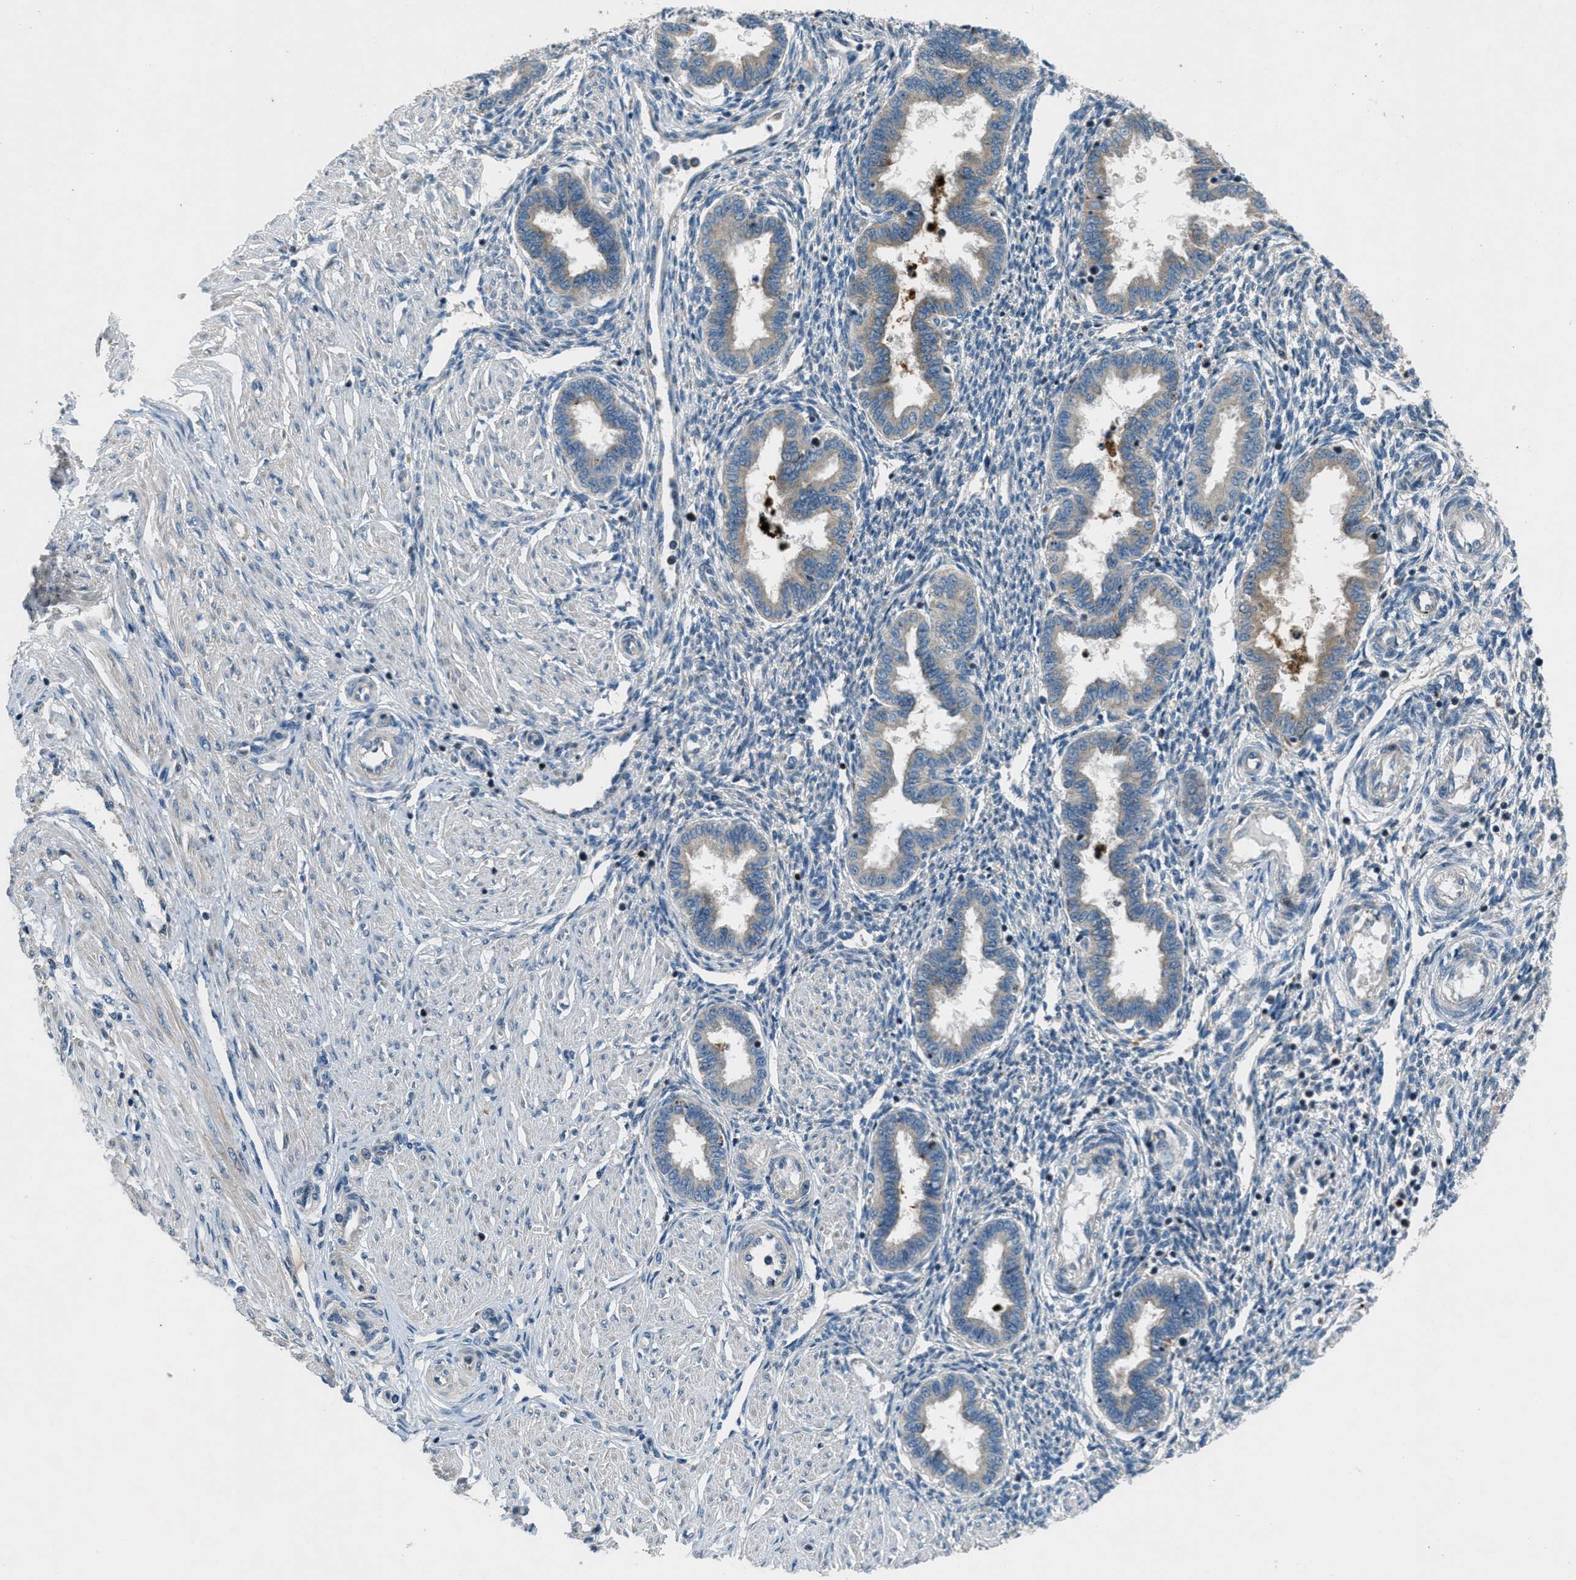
{"staining": {"intensity": "negative", "quantity": "none", "location": "none"}, "tissue": "endometrium", "cell_type": "Cells in endometrial stroma", "image_type": "normal", "snomed": [{"axis": "morphology", "description": "Normal tissue, NOS"}, {"axis": "topography", "description": "Endometrium"}], "caption": "Immunohistochemistry image of unremarkable endometrium: human endometrium stained with DAB reveals no significant protein expression in cells in endometrial stroma.", "gene": "CLEC2D", "patient": {"sex": "female", "age": 33}}